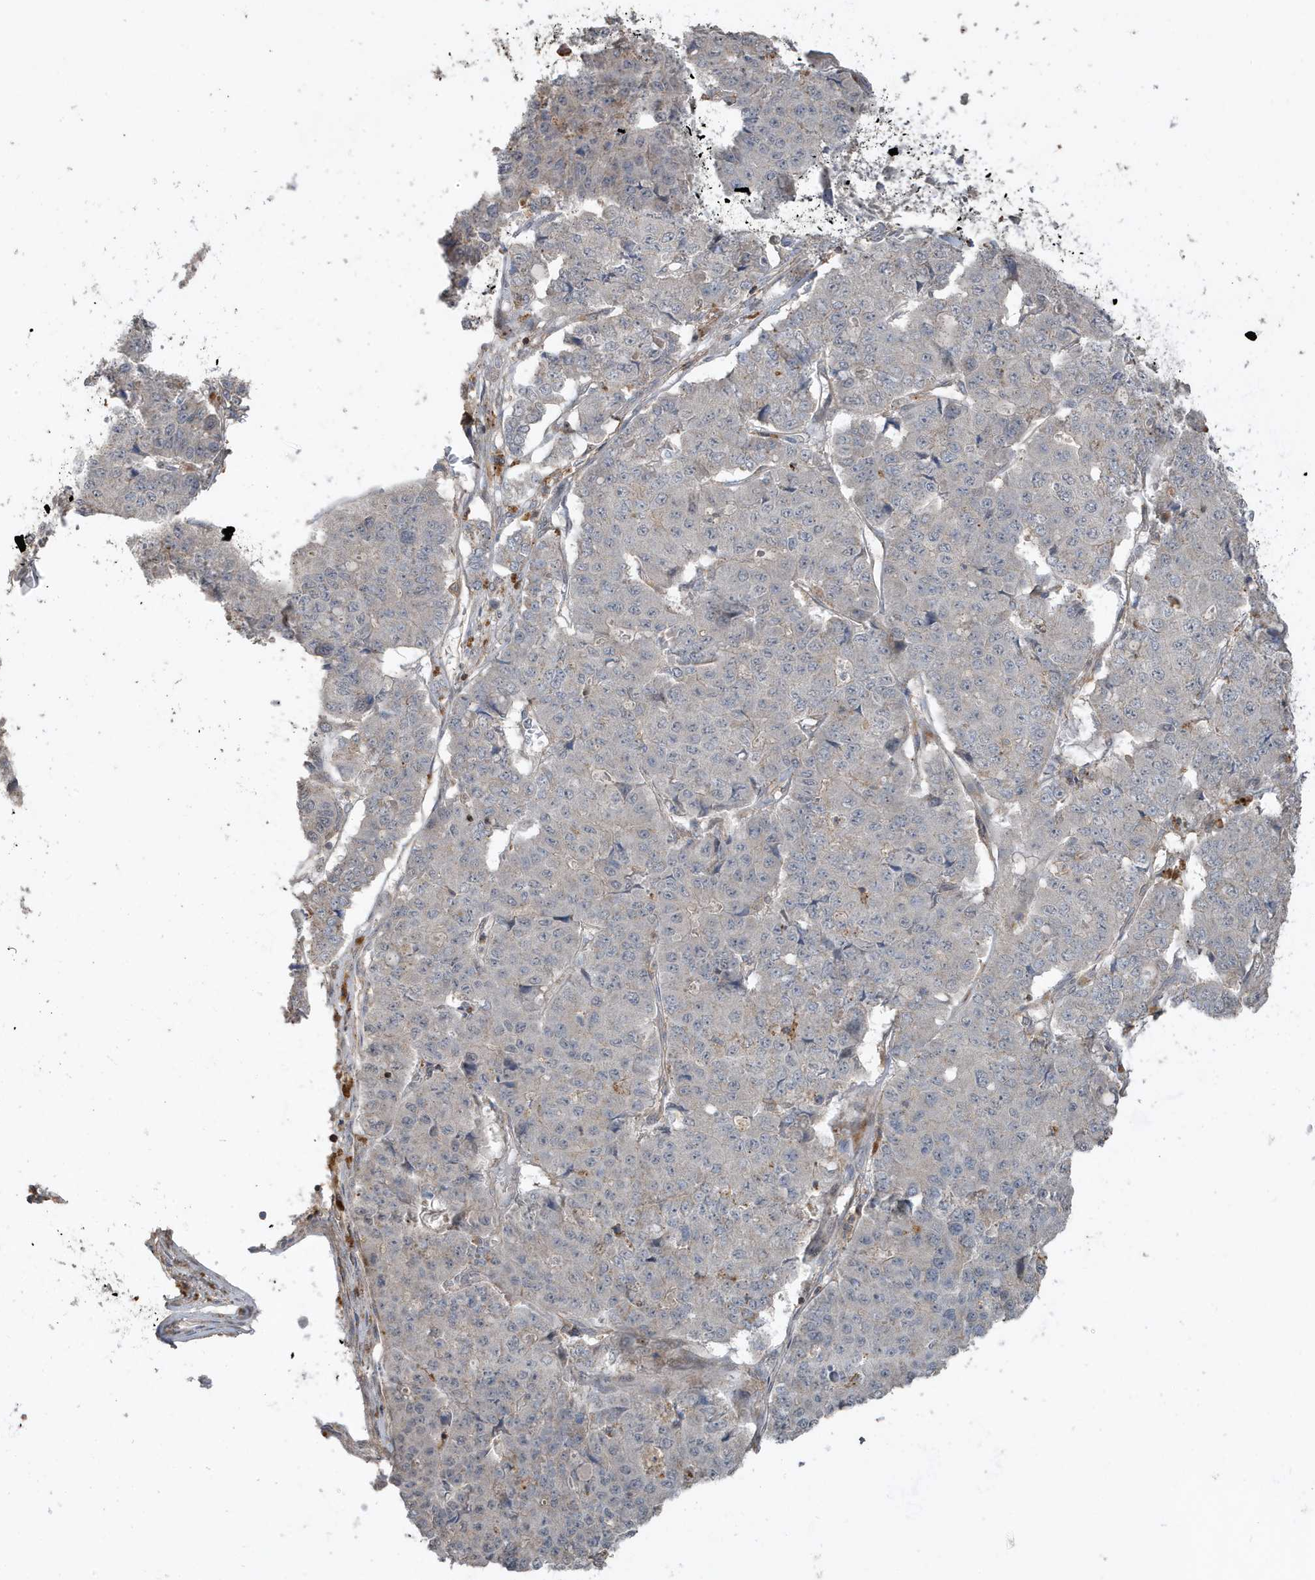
{"staining": {"intensity": "negative", "quantity": "none", "location": "none"}, "tissue": "pancreatic cancer", "cell_type": "Tumor cells", "image_type": "cancer", "snomed": [{"axis": "morphology", "description": "Adenocarcinoma, NOS"}, {"axis": "topography", "description": "Pancreas"}], "caption": "An immunohistochemistry photomicrograph of pancreatic cancer (adenocarcinoma) is shown. There is no staining in tumor cells of pancreatic cancer (adenocarcinoma).", "gene": "PRRT3", "patient": {"sex": "male", "age": 50}}